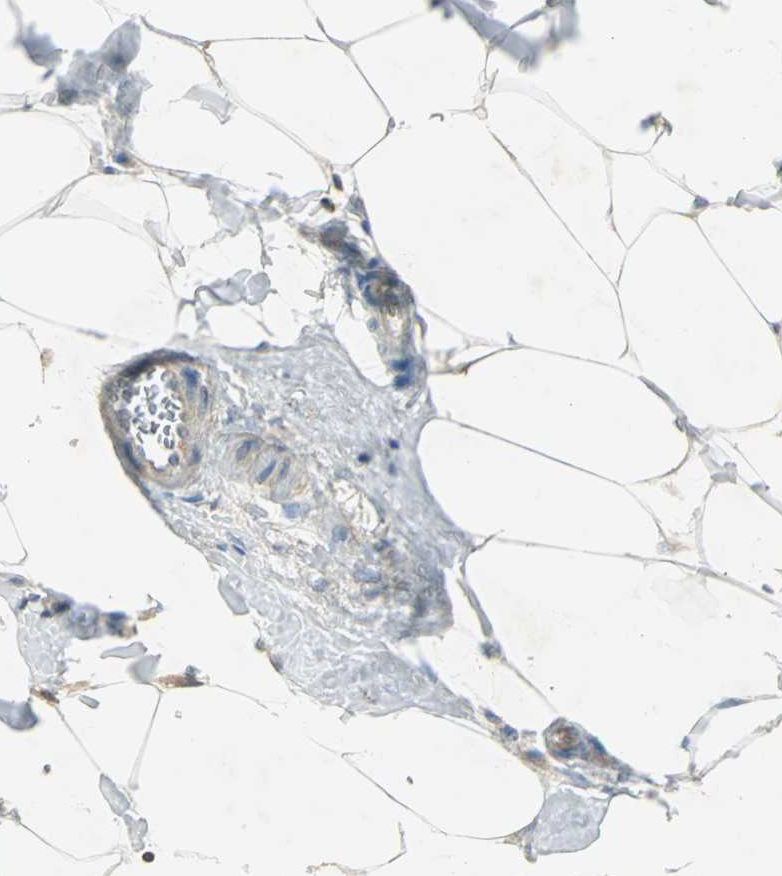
{"staining": {"intensity": "moderate", "quantity": ">75%", "location": "cytoplasmic/membranous"}, "tissue": "breast cancer", "cell_type": "Tumor cells", "image_type": "cancer", "snomed": [{"axis": "morphology", "description": "Normal tissue, NOS"}, {"axis": "morphology", "description": "Duct carcinoma"}, {"axis": "topography", "description": "Breast"}], "caption": "A medium amount of moderate cytoplasmic/membranous staining is present in about >75% of tumor cells in breast cancer tissue.", "gene": "TSC22D2", "patient": {"sex": "female", "age": 50}}